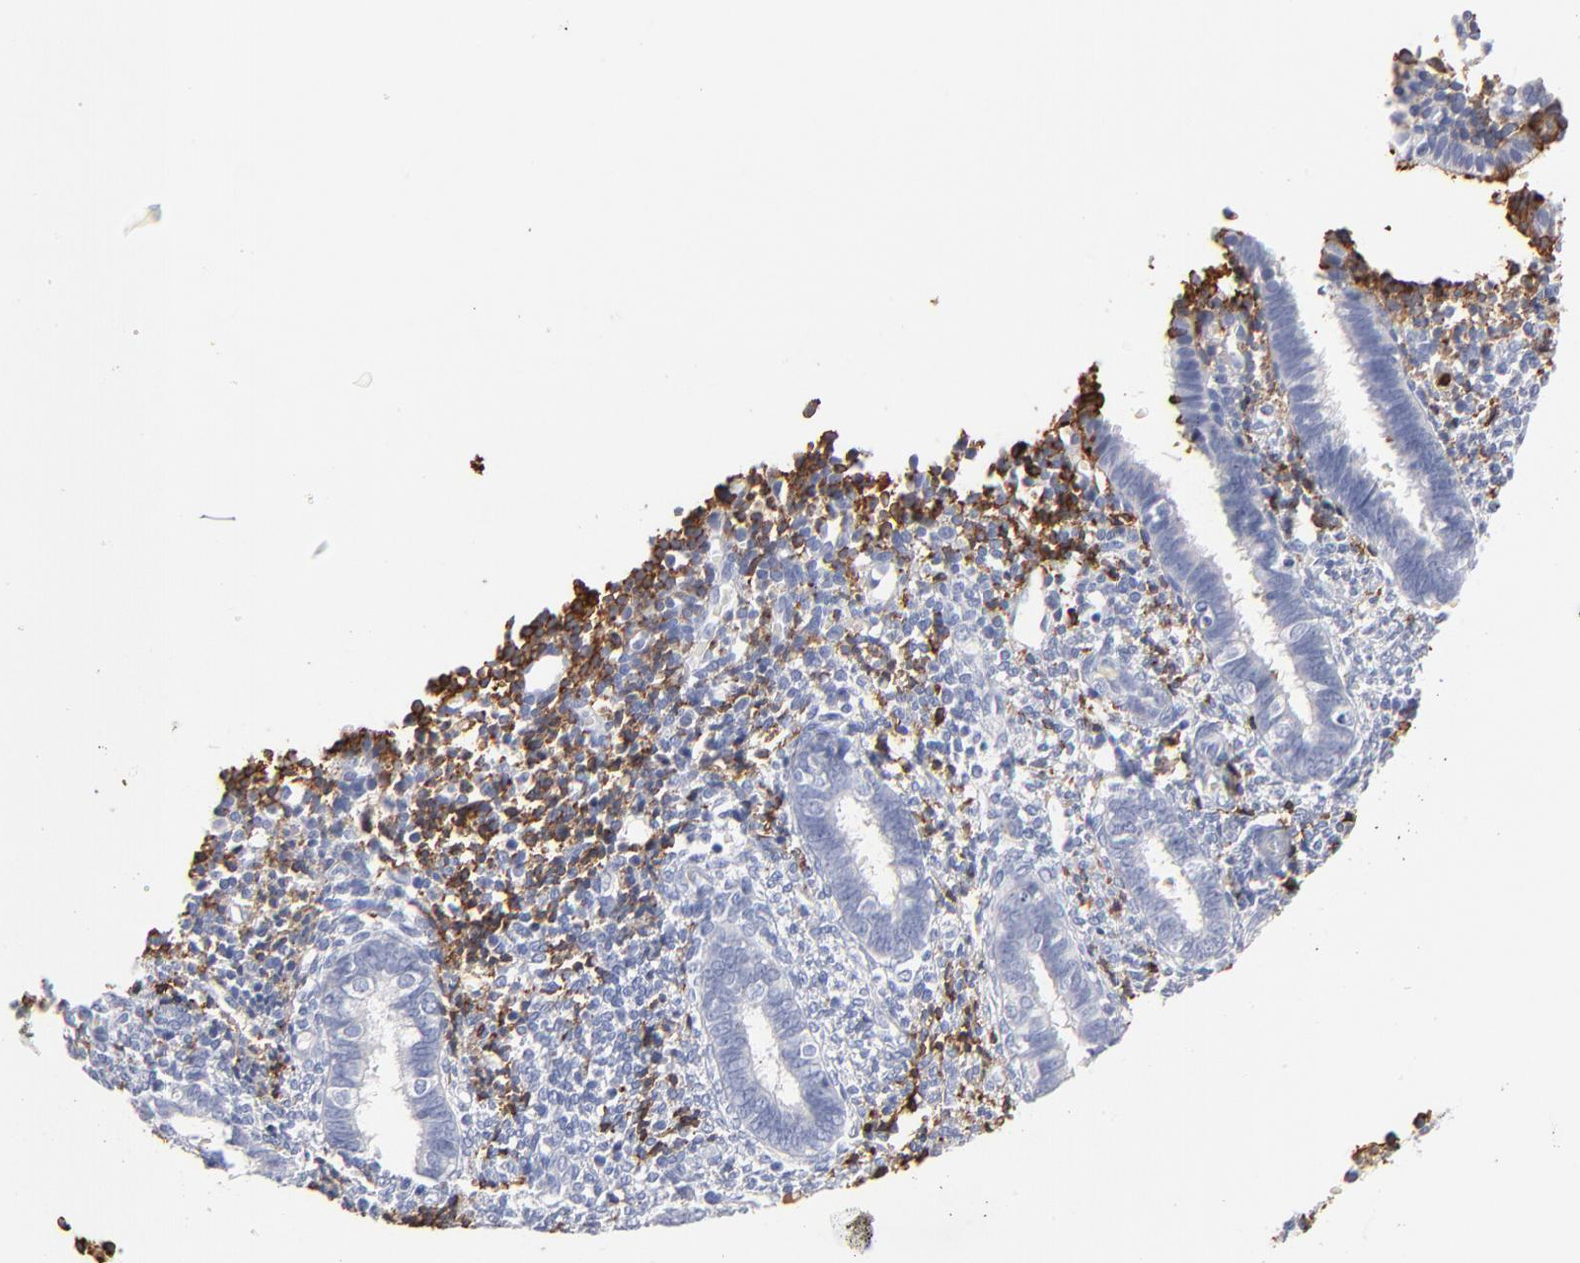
{"staining": {"intensity": "moderate", "quantity": "<25%", "location": "cytoplasmic/membranous"}, "tissue": "endometrium", "cell_type": "Cells in endometrial stroma", "image_type": "normal", "snomed": [{"axis": "morphology", "description": "Normal tissue, NOS"}, {"axis": "topography", "description": "Endometrium"}], "caption": "A histopathology image of endometrium stained for a protein exhibits moderate cytoplasmic/membranous brown staining in cells in endometrial stroma. The staining was performed using DAB to visualize the protein expression in brown, while the nuclei were stained in blue with hematoxylin (Magnification: 20x).", "gene": "APOH", "patient": {"sex": "female", "age": 27}}